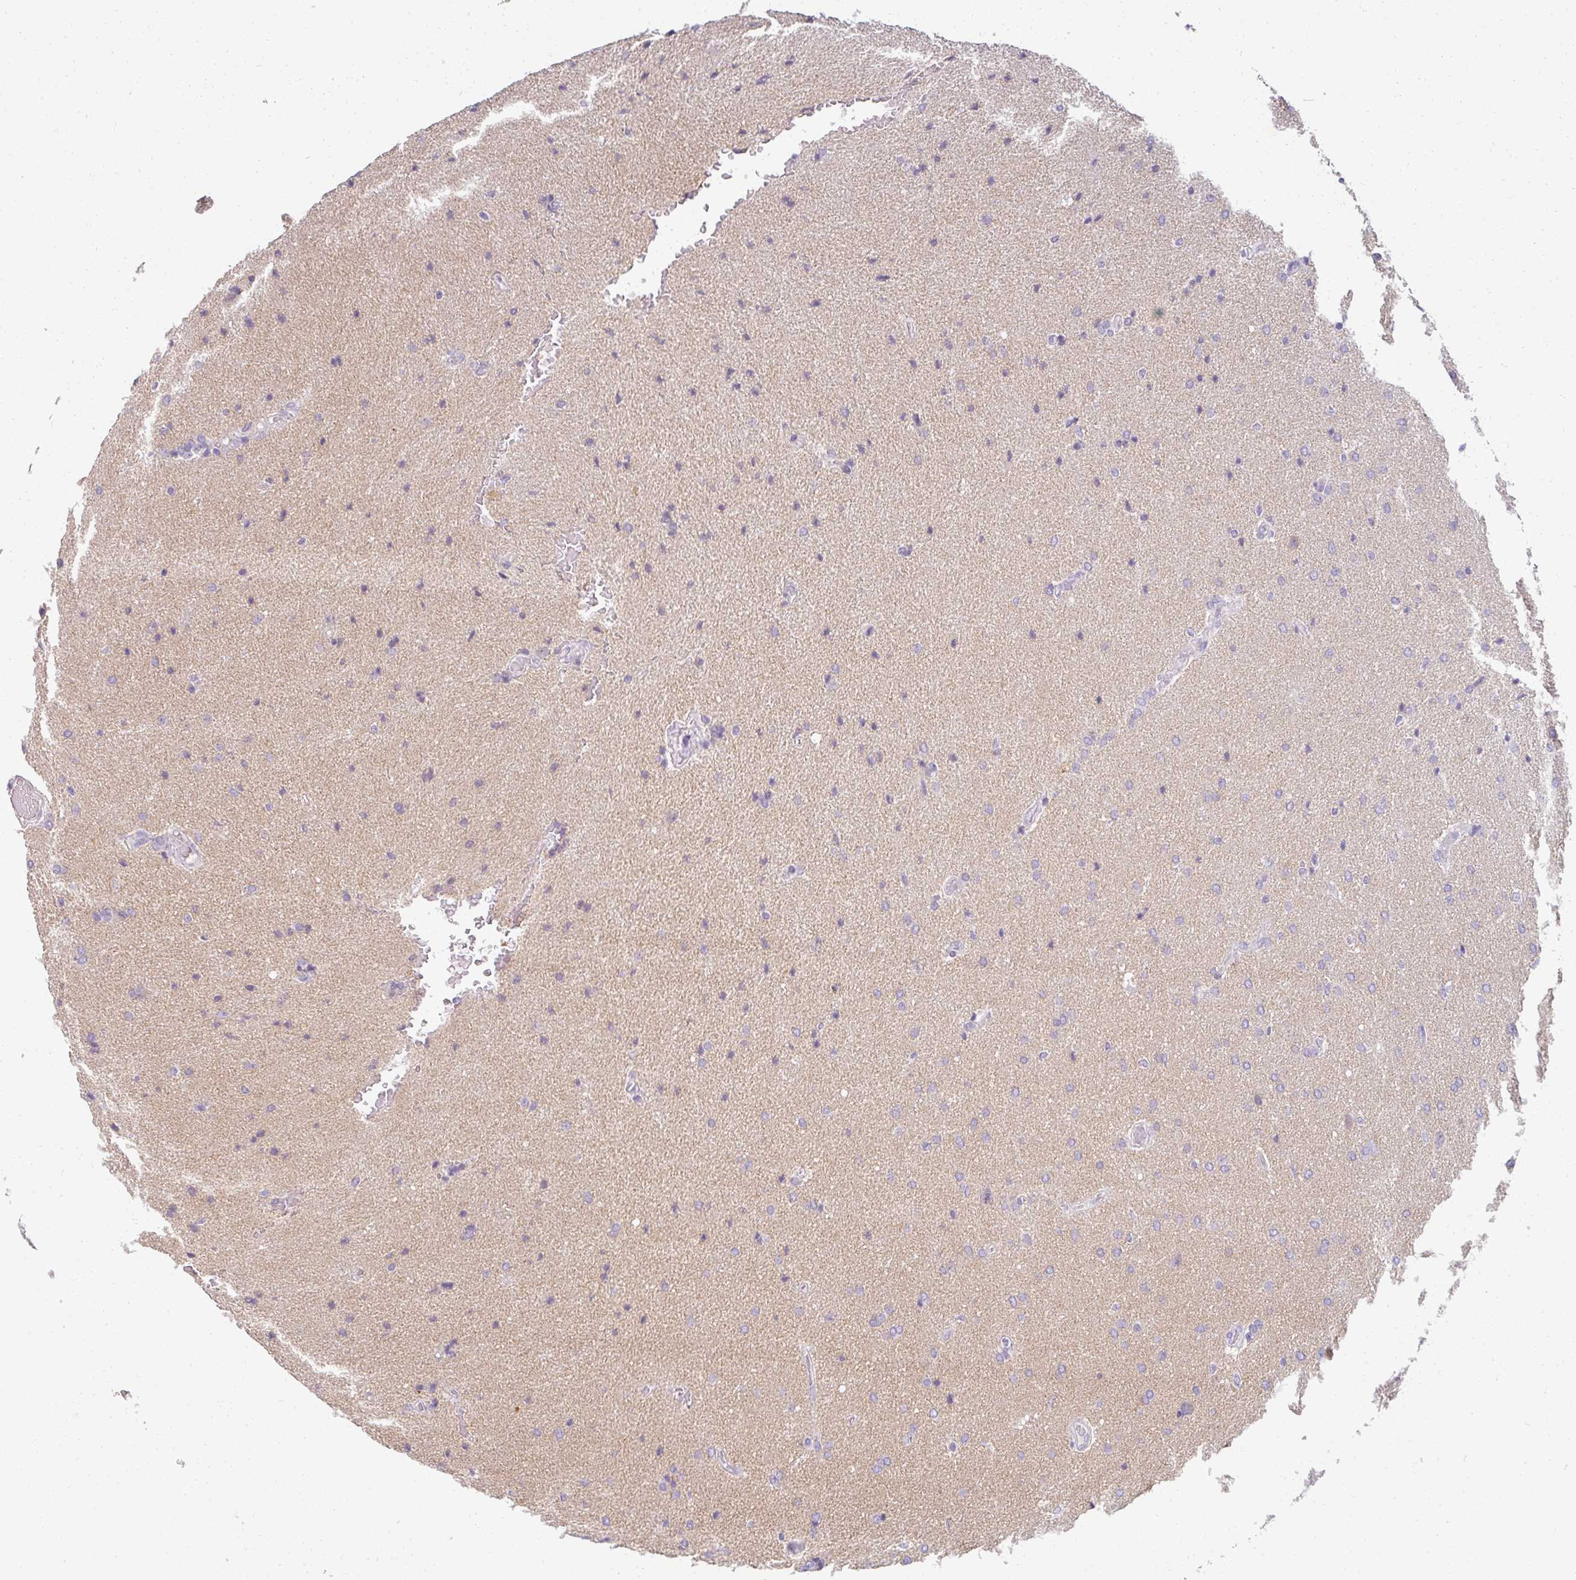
{"staining": {"intensity": "negative", "quantity": "none", "location": "none"}, "tissue": "glioma", "cell_type": "Tumor cells", "image_type": "cancer", "snomed": [{"axis": "morphology", "description": "Glioma, malignant, High grade"}, {"axis": "topography", "description": "Brain"}], "caption": "IHC of malignant glioma (high-grade) reveals no expression in tumor cells.", "gene": "PPFIA4", "patient": {"sex": "male", "age": 56}}